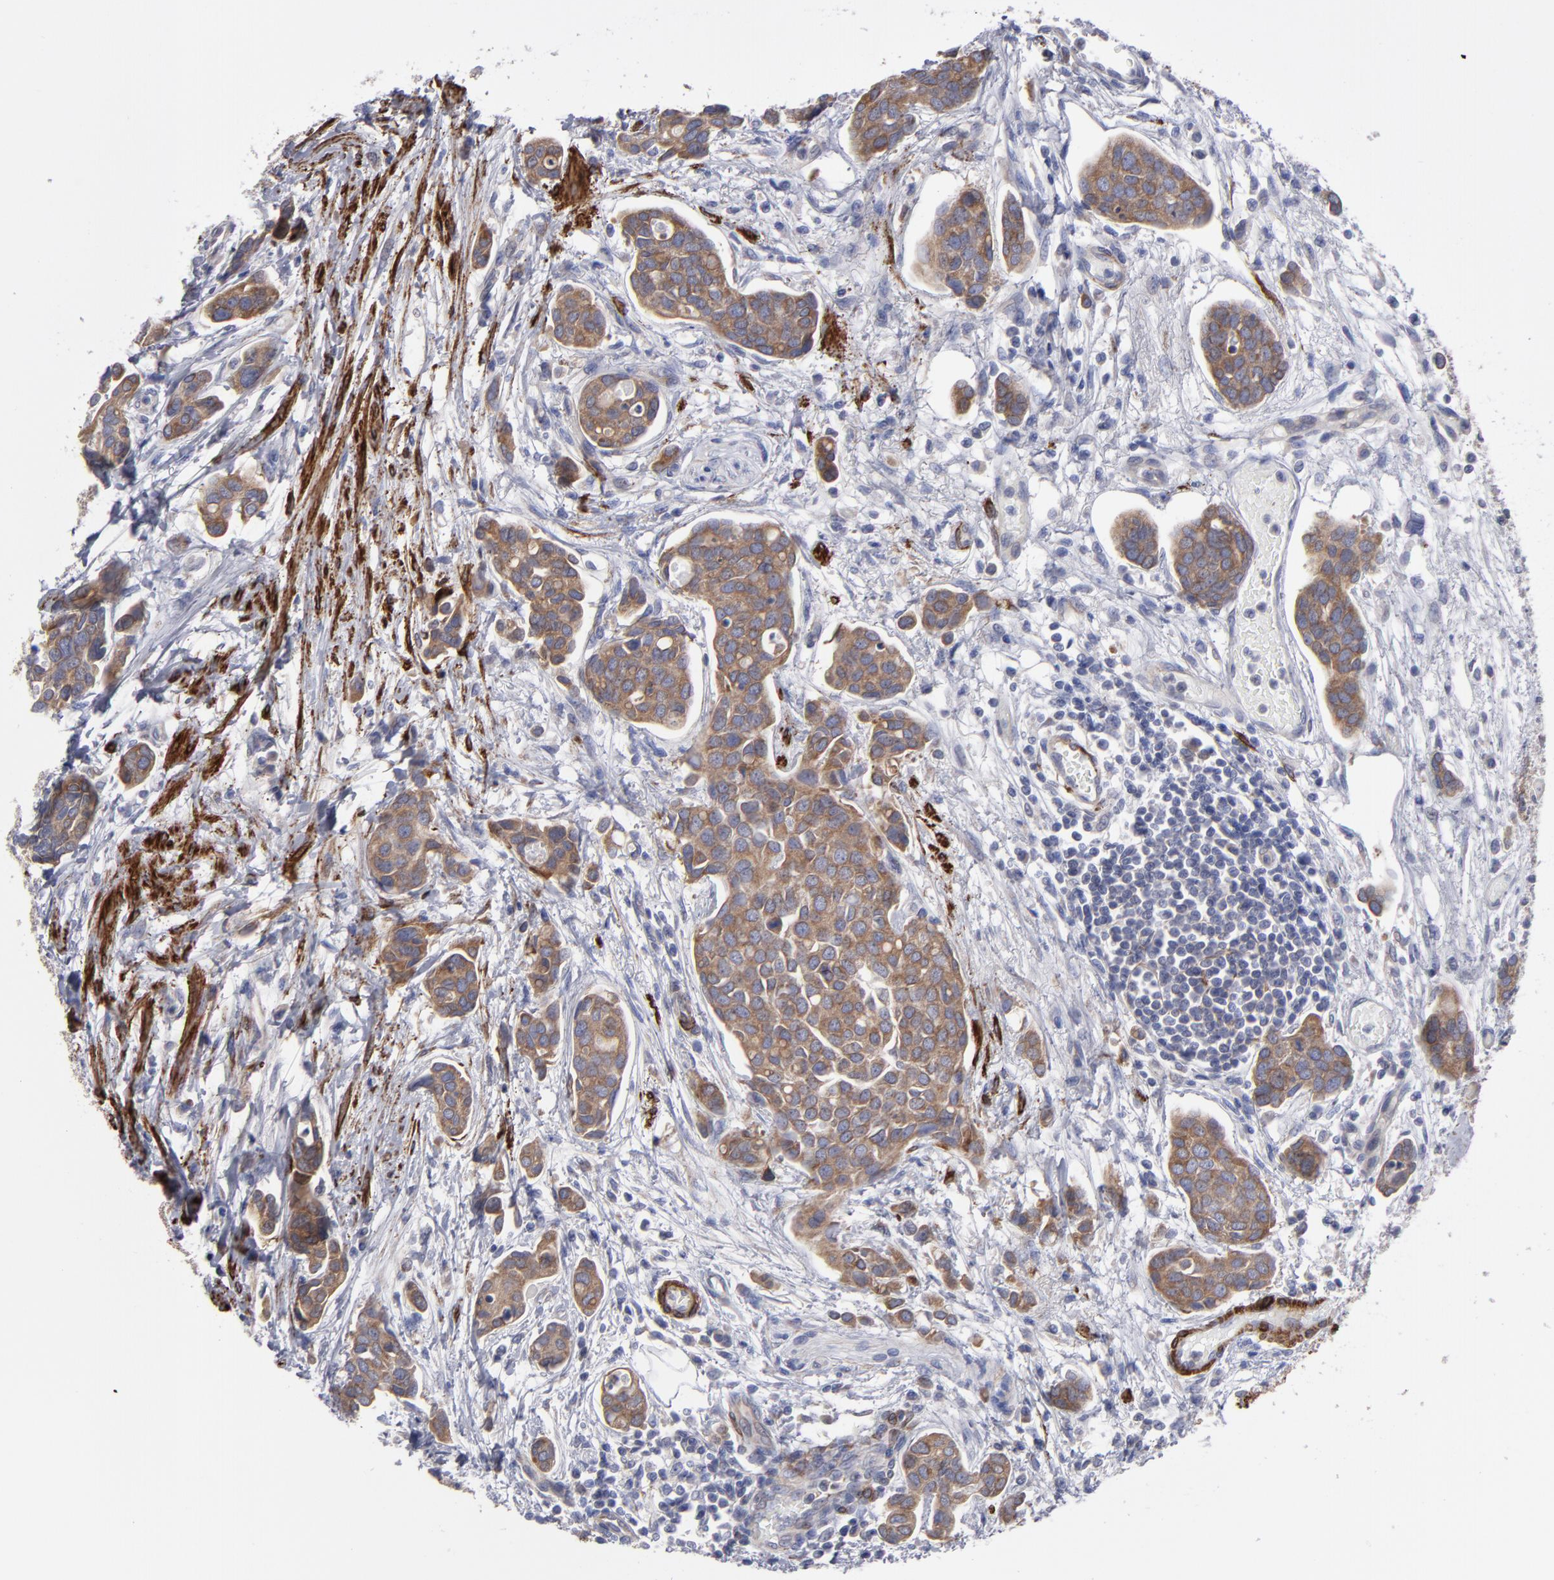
{"staining": {"intensity": "moderate", "quantity": ">75%", "location": "cytoplasmic/membranous"}, "tissue": "urothelial cancer", "cell_type": "Tumor cells", "image_type": "cancer", "snomed": [{"axis": "morphology", "description": "Urothelial carcinoma, High grade"}, {"axis": "topography", "description": "Urinary bladder"}], "caption": "Urothelial carcinoma (high-grade) stained with a brown dye demonstrates moderate cytoplasmic/membranous positive staining in approximately >75% of tumor cells.", "gene": "SLMAP", "patient": {"sex": "male", "age": 78}}